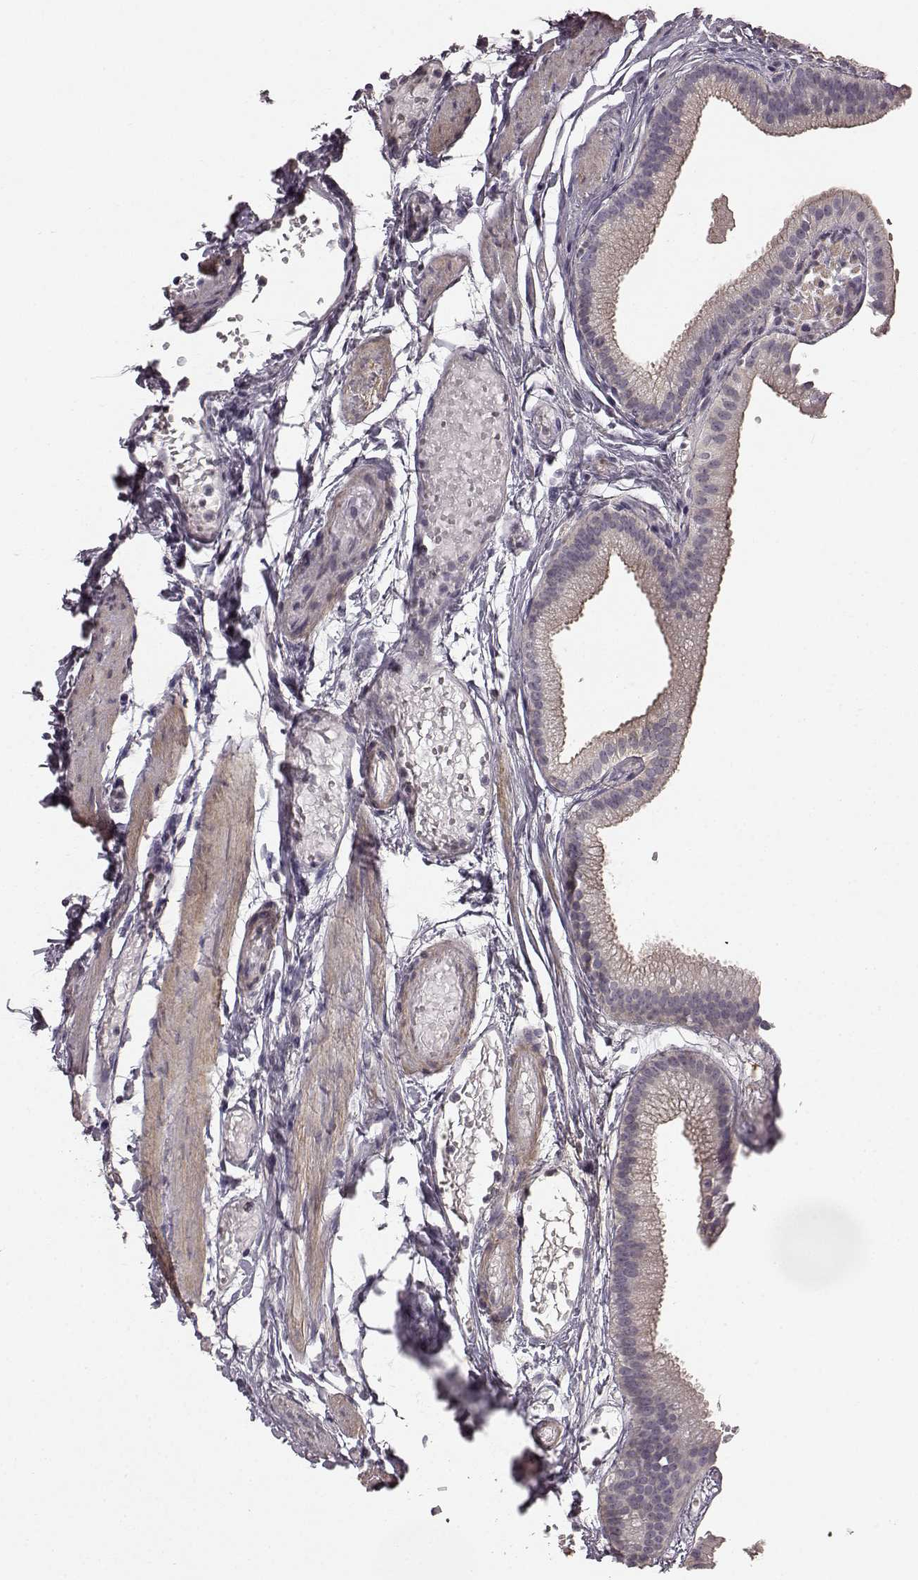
{"staining": {"intensity": "moderate", "quantity": "<25%", "location": "cytoplasmic/membranous"}, "tissue": "gallbladder", "cell_type": "Glandular cells", "image_type": "normal", "snomed": [{"axis": "morphology", "description": "Normal tissue, NOS"}, {"axis": "topography", "description": "Gallbladder"}], "caption": "IHC staining of unremarkable gallbladder, which reveals low levels of moderate cytoplasmic/membranous expression in approximately <25% of glandular cells indicating moderate cytoplasmic/membranous protein positivity. The staining was performed using DAB (3,3'-diaminobenzidine) (brown) for protein detection and nuclei were counterstained in hematoxylin (blue).", "gene": "RIT2", "patient": {"sex": "female", "age": 45}}